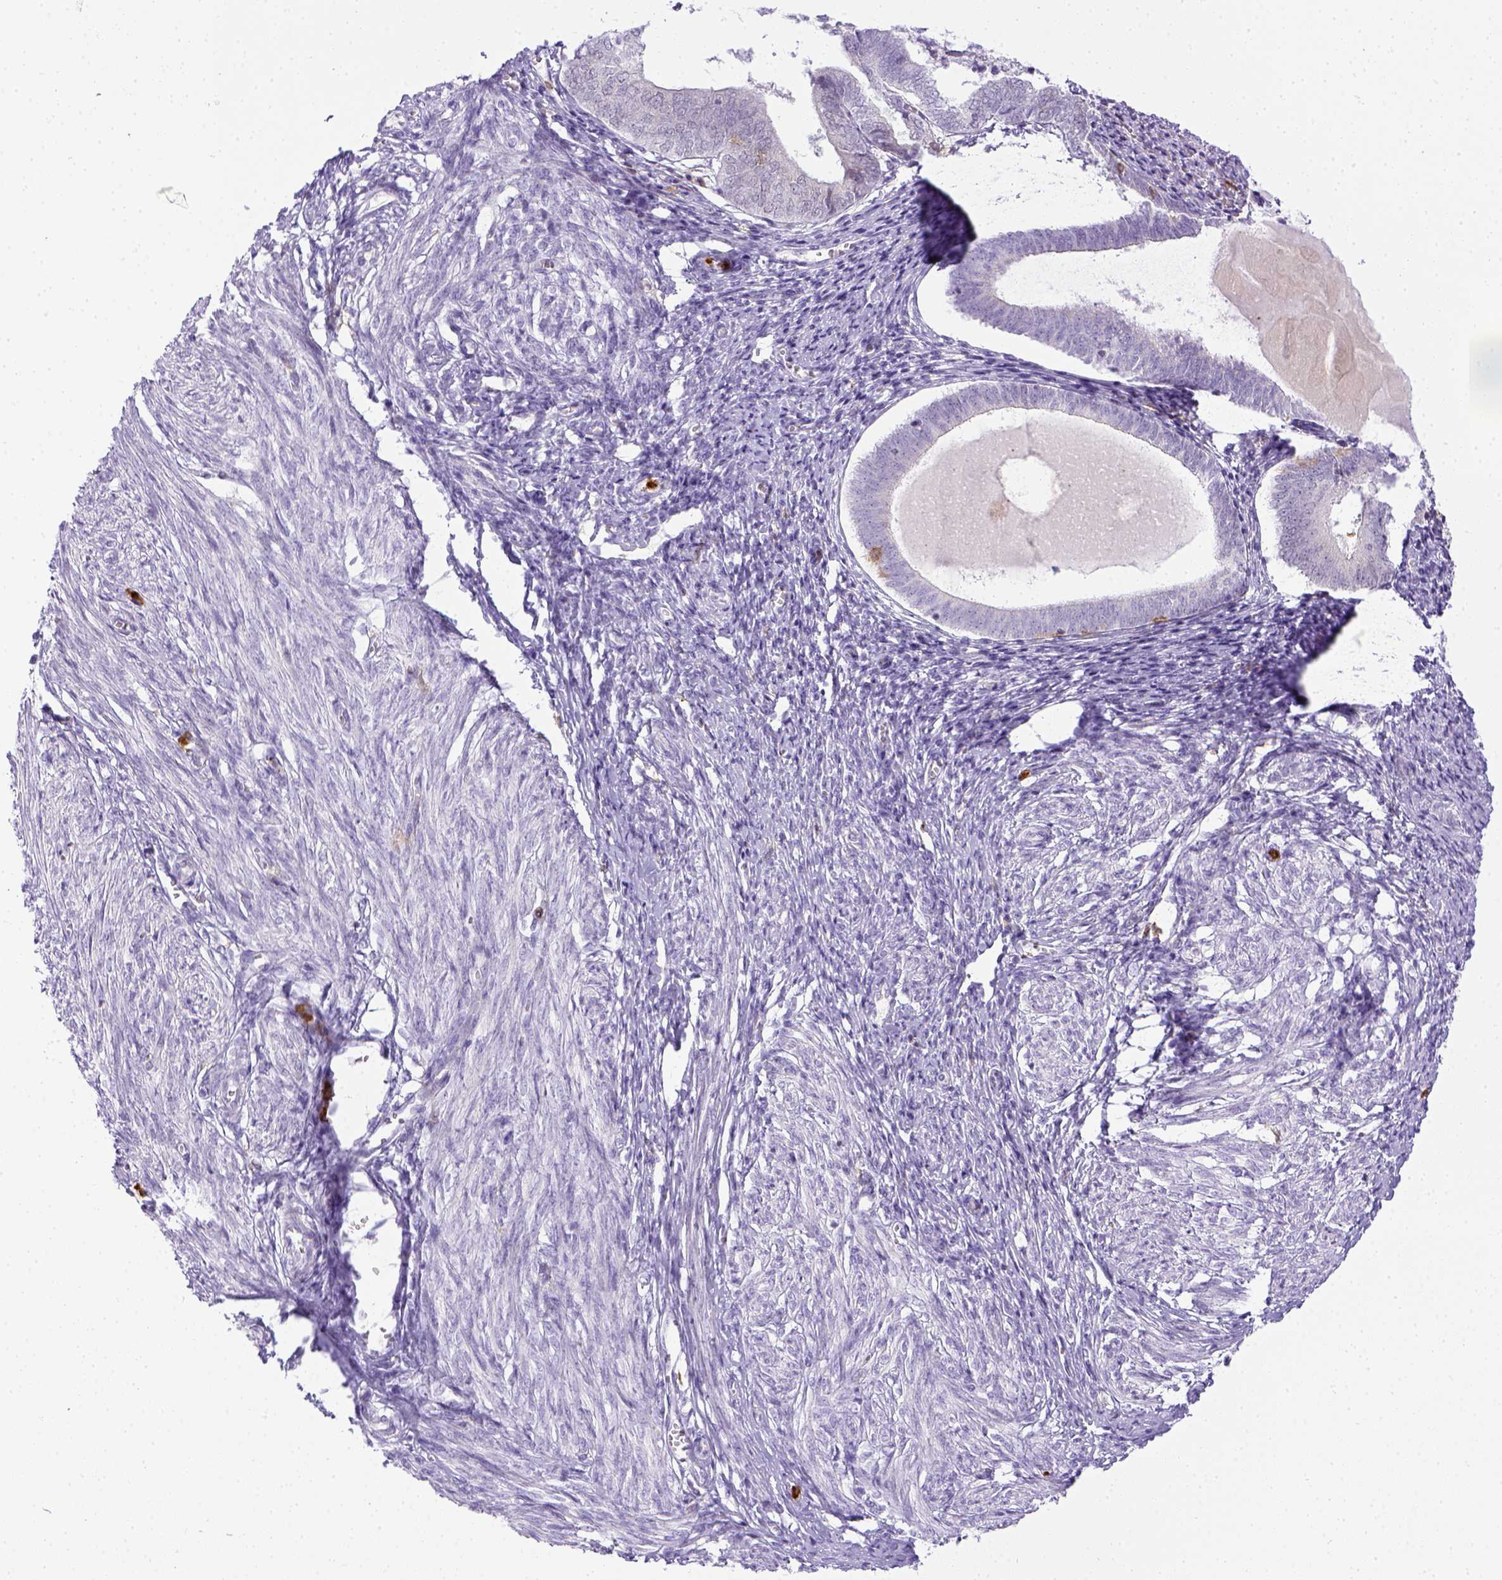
{"staining": {"intensity": "negative", "quantity": "none", "location": "none"}, "tissue": "endometrium", "cell_type": "Cells in endometrial stroma", "image_type": "normal", "snomed": [{"axis": "morphology", "description": "Normal tissue, NOS"}, {"axis": "topography", "description": "Endometrium"}], "caption": "This histopathology image is of normal endometrium stained with immunohistochemistry to label a protein in brown with the nuclei are counter-stained blue. There is no staining in cells in endometrial stroma.", "gene": "ITGAM", "patient": {"sex": "female", "age": 50}}